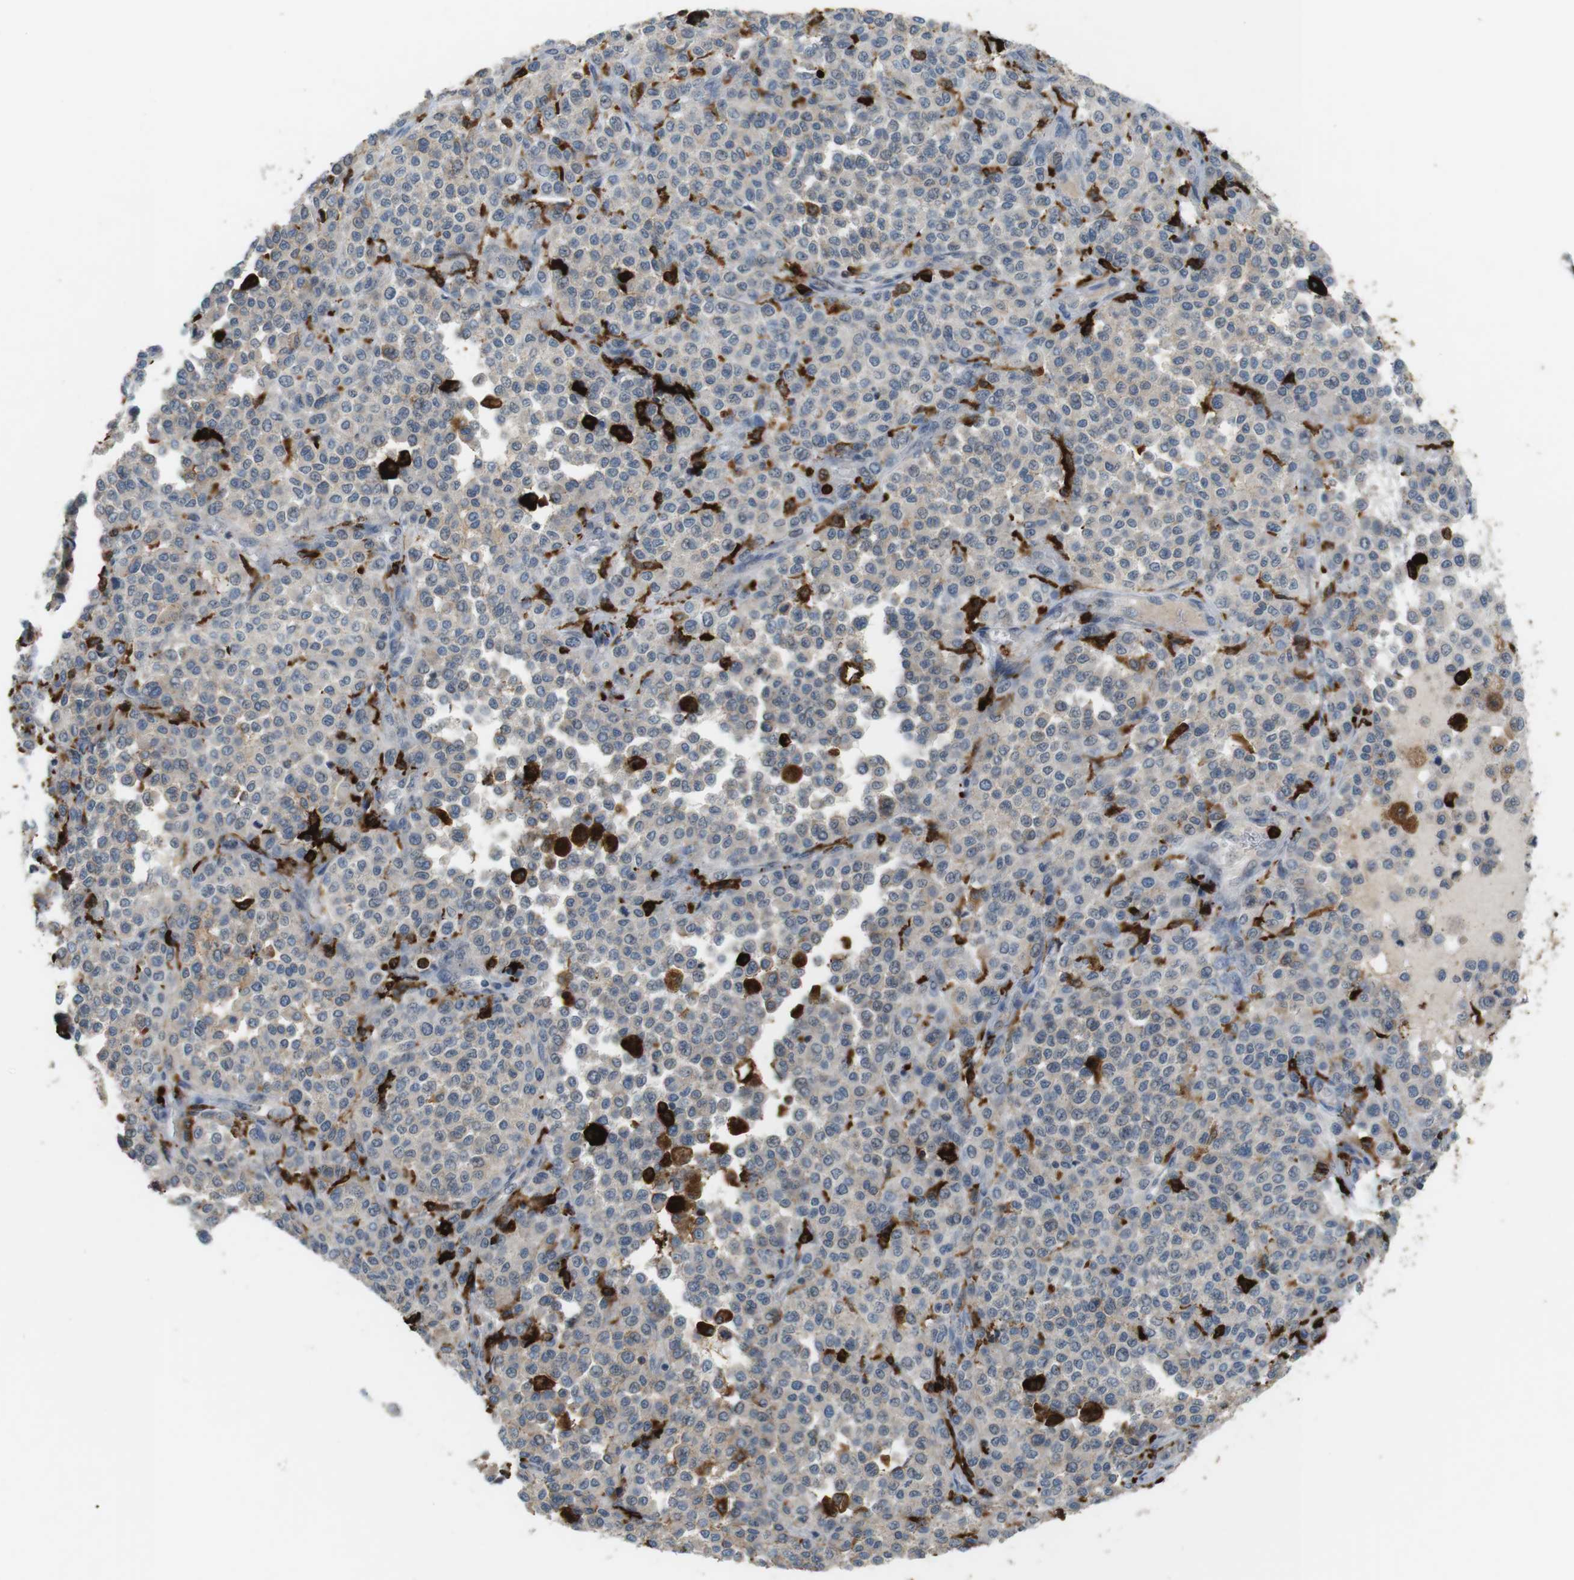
{"staining": {"intensity": "weak", "quantity": "<25%", "location": "cytoplasmic/membranous"}, "tissue": "melanoma", "cell_type": "Tumor cells", "image_type": "cancer", "snomed": [{"axis": "morphology", "description": "Malignant melanoma, Metastatic site"}, {"axis": "topography", "description": "Pancreas"}], "caption": "The photomicrograph displays no staining of tumor cells in melanoma.", "gene": "HLA-DRA", "patient": {"sex": "female", "age": 30}}